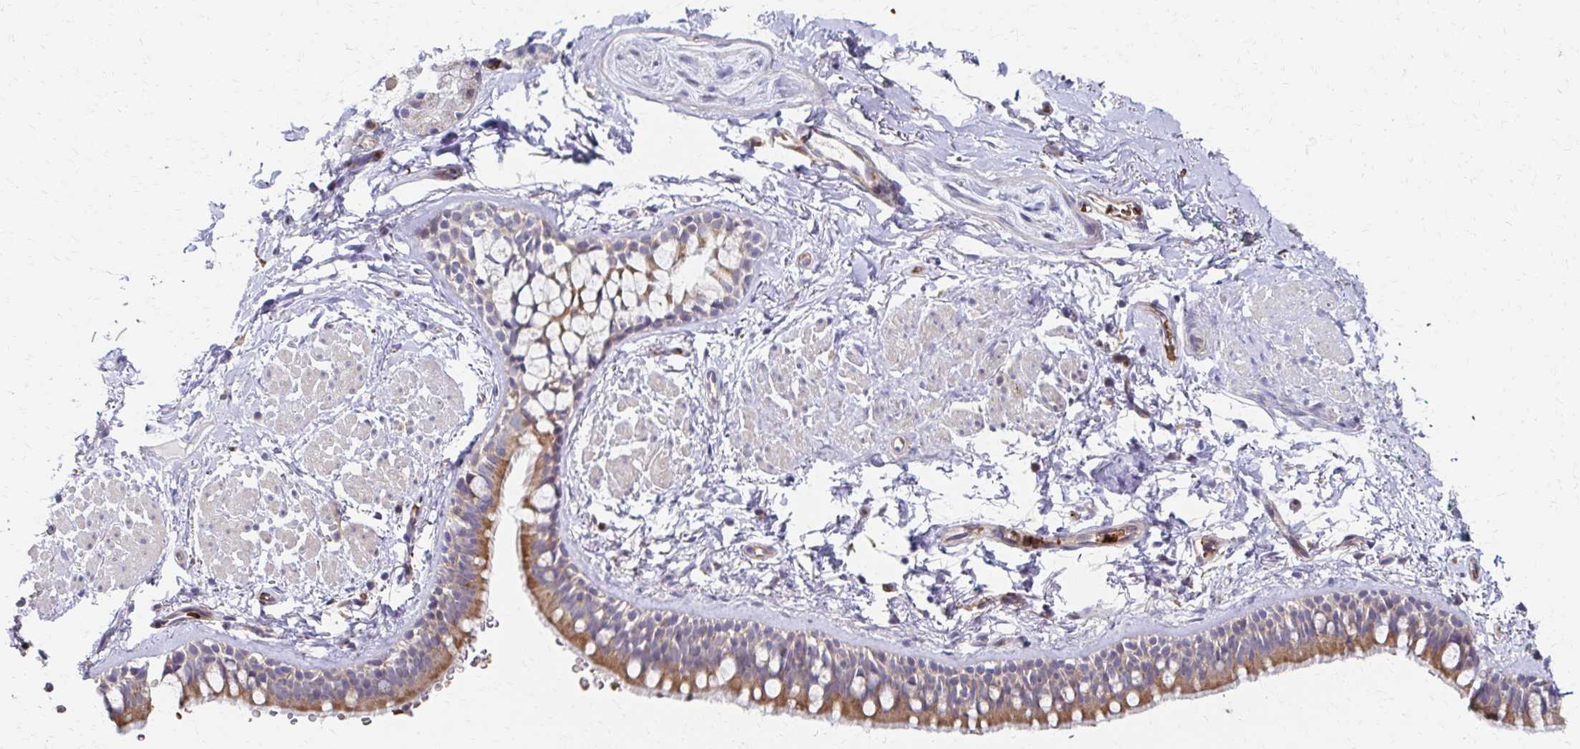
{"staining": {"intensity": "moderate", "quantity": "25%-75%", "location": "cytoplasmic/membranous"}, "tissue": "bronchus", "cell_type": "Respiratory epithelial cells", "image_type": "normal", "snomed": [{"axis": "morphology", "description": "Normal tissue, NOS"}, {"axis": "topography", "description": "Lymph node"}, {"axis": "topography", "description": "Cartilage tissue"}, {"axis": "topography", "description": "Bronchus"}], "caption": "This photomicrograph demonstrates immunohistochemistry staining of unremarkable bronchus, with medium moderate cytoplasmic/membranous positivity in about 25%-75% of respiratory epithelial cells.", "gene": "SKA2", "patient": {"sex": "female", "age": 70}}